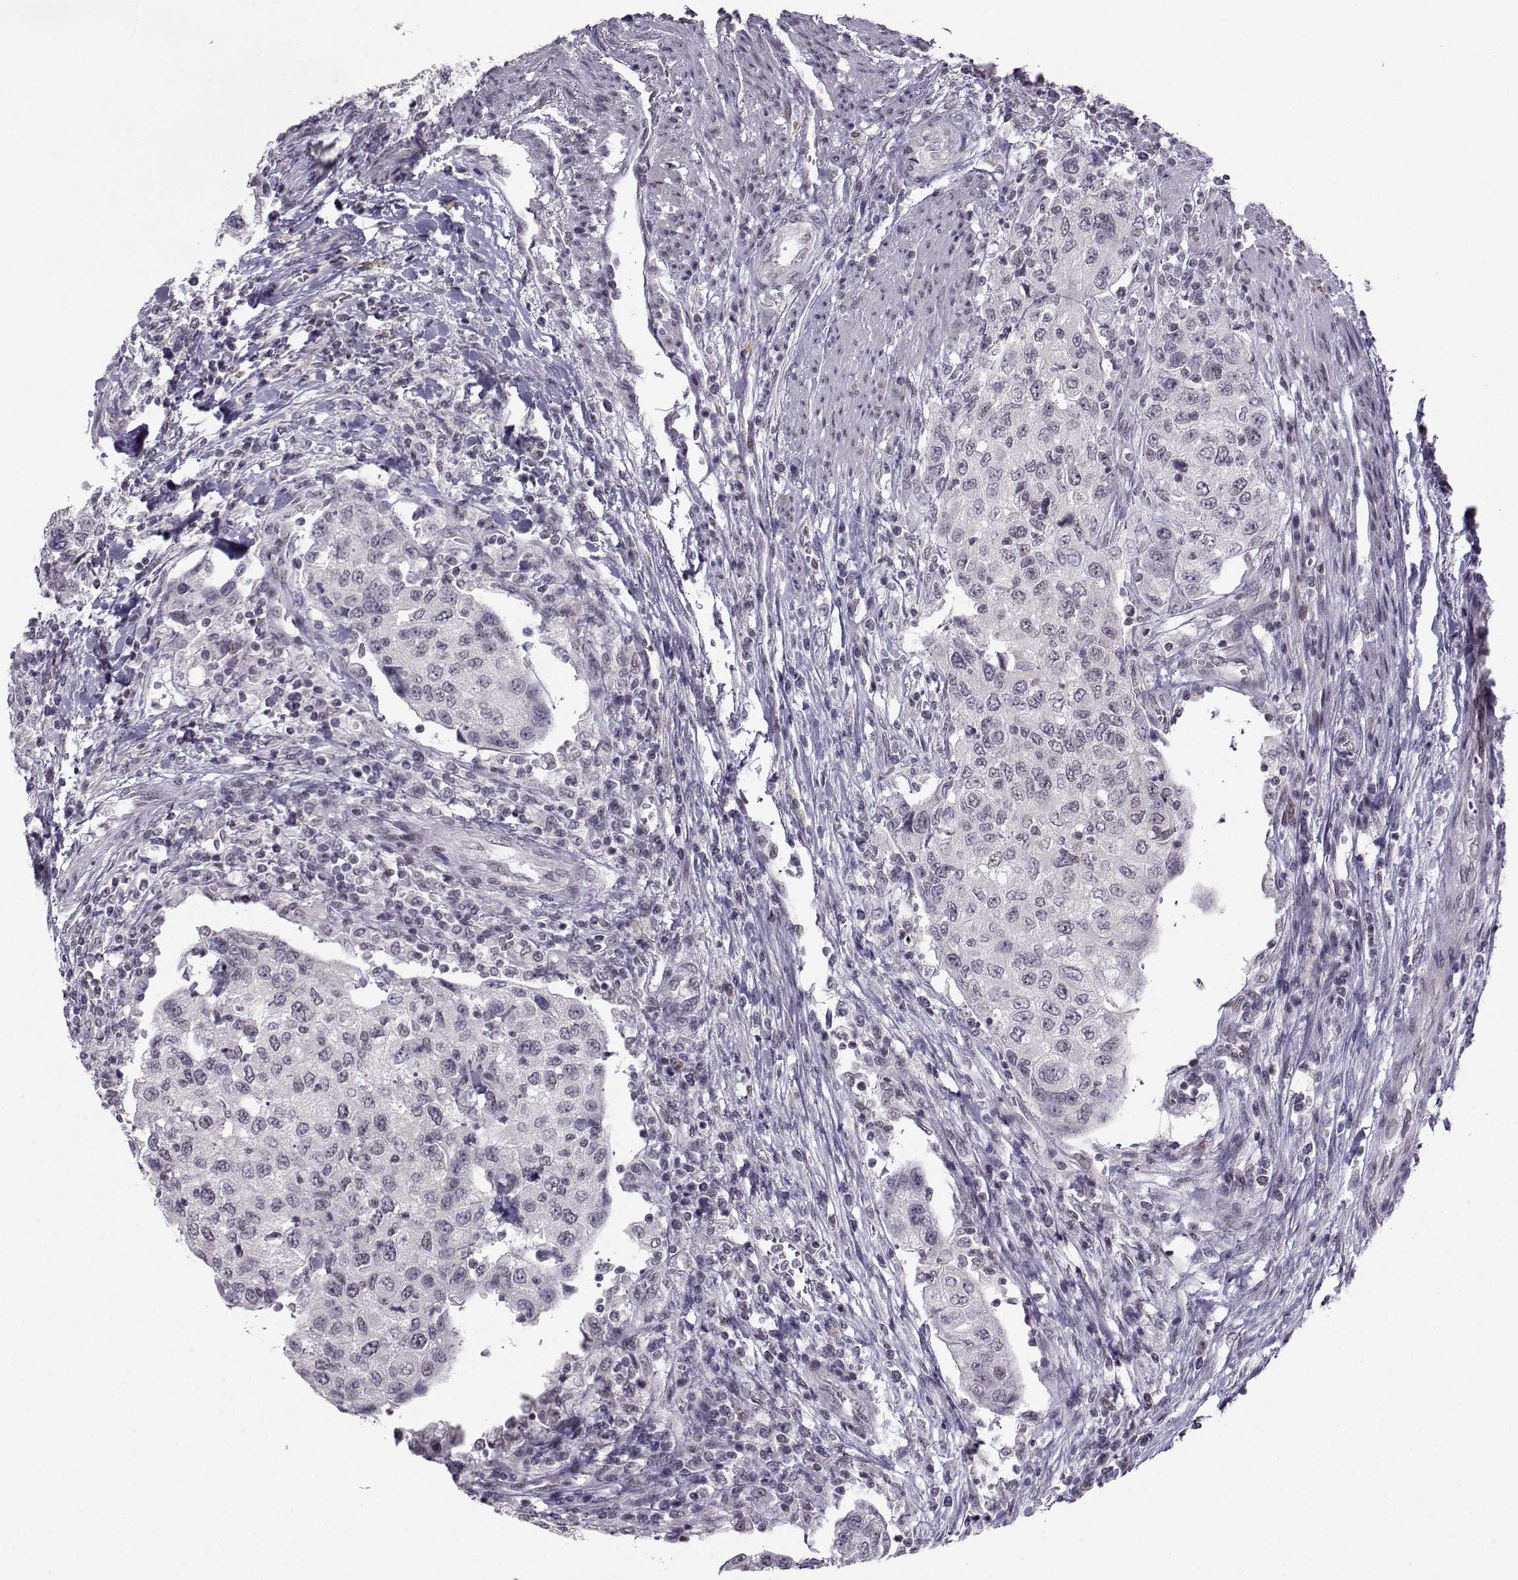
{"staining": {"intensity": "negative", "quantity": "none", "location": "none"}, "tissue": "urothelial cancer", "cell_type": "Tumor cells", "image_type": "cancer", "snomed": [{"axis": "morphology", "description": "Urothelial carcinoma, High grade"}, {"axis": "topography", "description": "Urinary bladder"}], "caption": "Immunohistochemical staining of human urothelial cancer shows no significant positivity in tumor cells.", "gene": "LIN28A", "patient": {"sex": "female", "age": 78}}